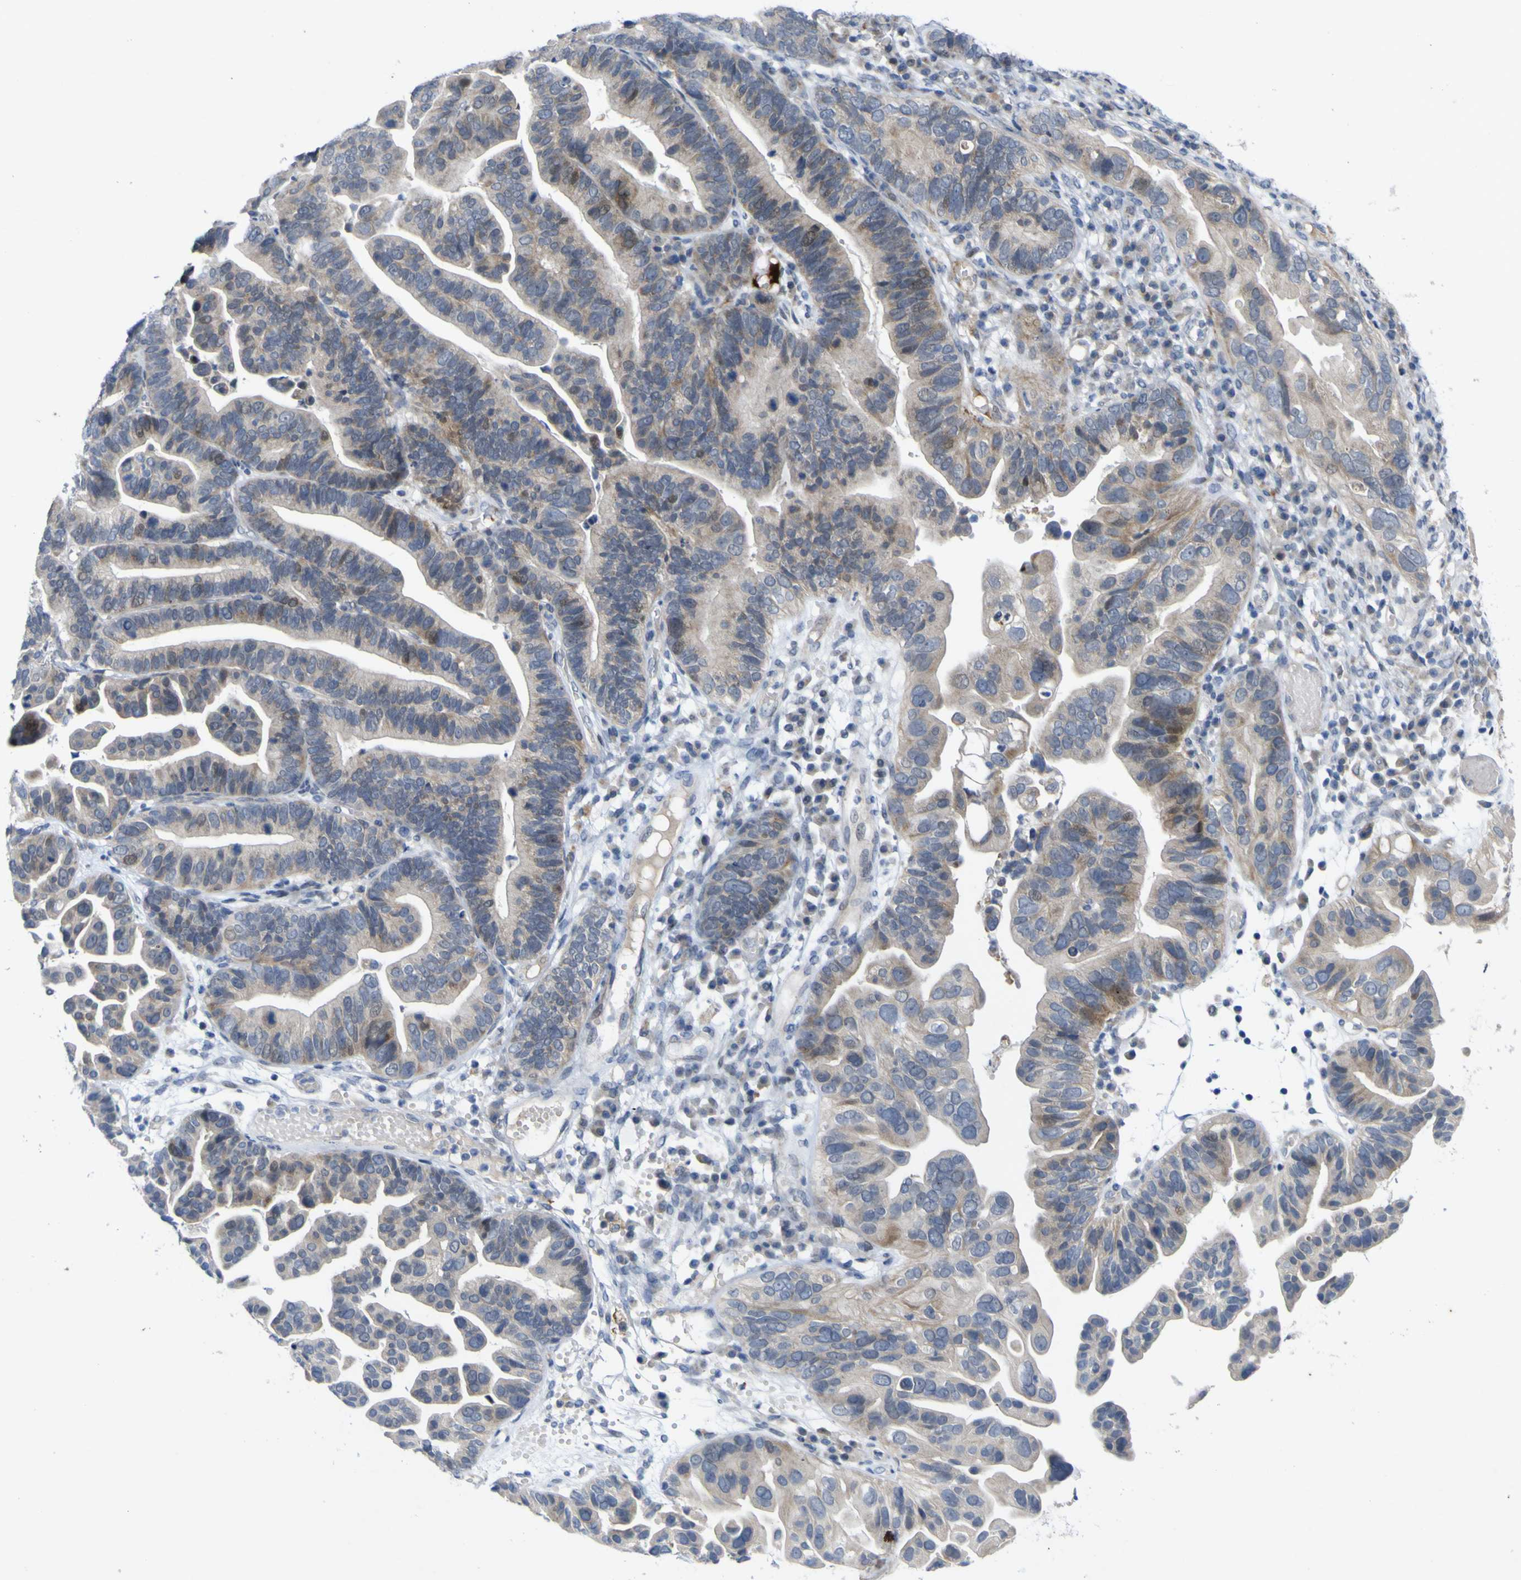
{"staining": {"intensity": "weak", "quantity": ">75%", "location": "cytoplasmic/membranous"}, "tissue": "ovarian cancer", "cell_type": "Tumor cells", "image_type": "cancer", "snomed": [{"axis": "morphology", "description": "Cystadenocarcinoma, serous, NOS"}, {"axis": "topography", "description": "Ovary"}], "caption": "Brown immunohistochemical staining in ovarian cancer (serous cystadenocarcinoma) demonstrates weak cytoplasmic/membranous staining in approximately >75% of tumor cells. (IHC, brightfield microscopy, high magnification).", "gene": "NAV1", "patient": {"sex": "female", "age": 56}}